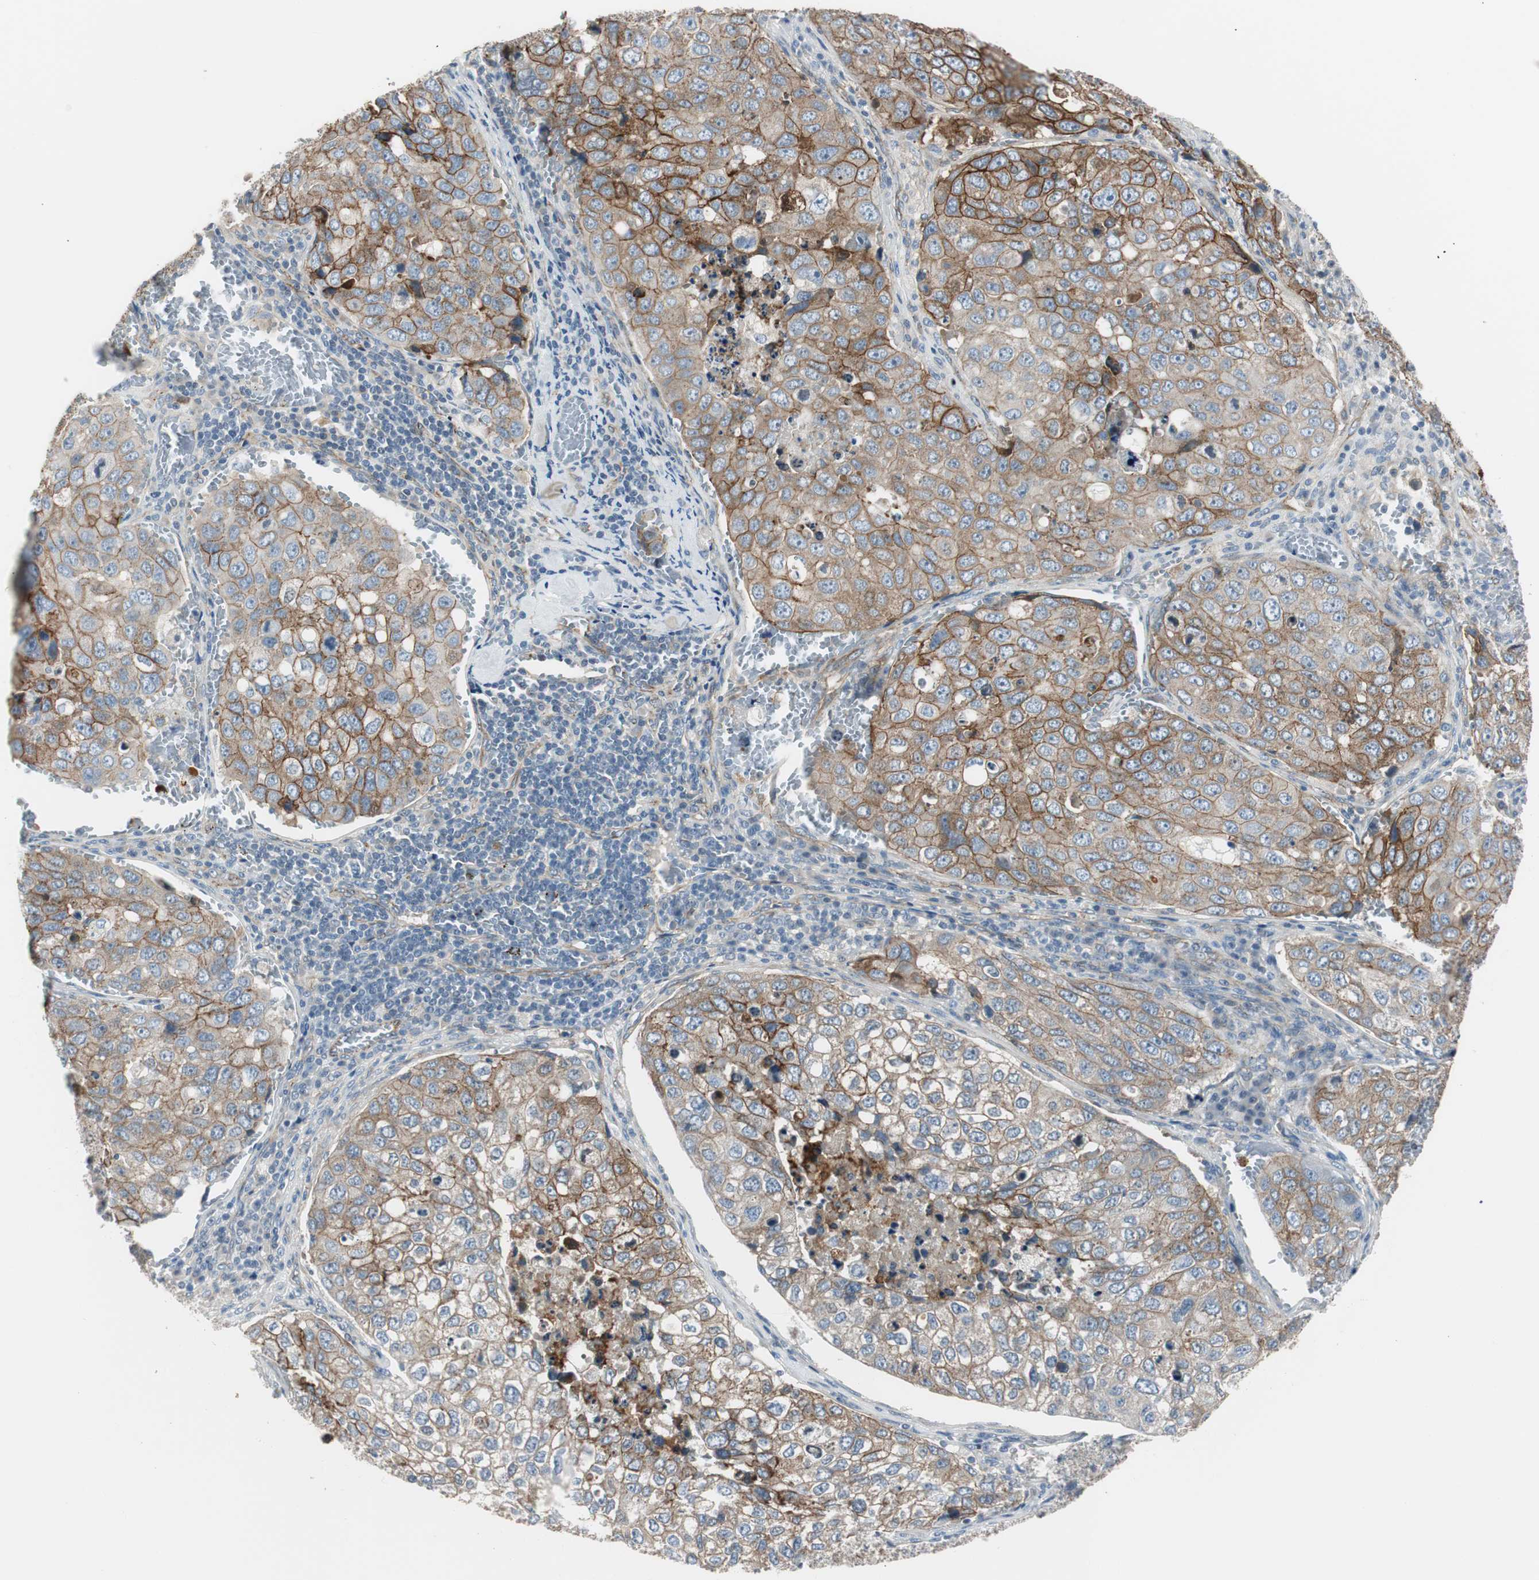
{"staining": {"intensity": "moderate", "quantity": ">75%", "location": "cytoplasmic/membranous"}, "tissue": "urothelial cancer", "cell_type": "Tumor cells", "image_type": "cancer", "snomed": [{"axis": "morphology", "description": "Urothelial carcinoma, High grade"}, {"axis": "topography", "description": "Lymph node"}, {"axis": "topography", "description": "Urinary bladder"}], "caption": "Urothelial cancer stained for a protein shows moderate cytoplasmic/membranous positivity in tumor cells.", "gene": "STXBP4", "patient": {"sex": "male", "age": 51}}